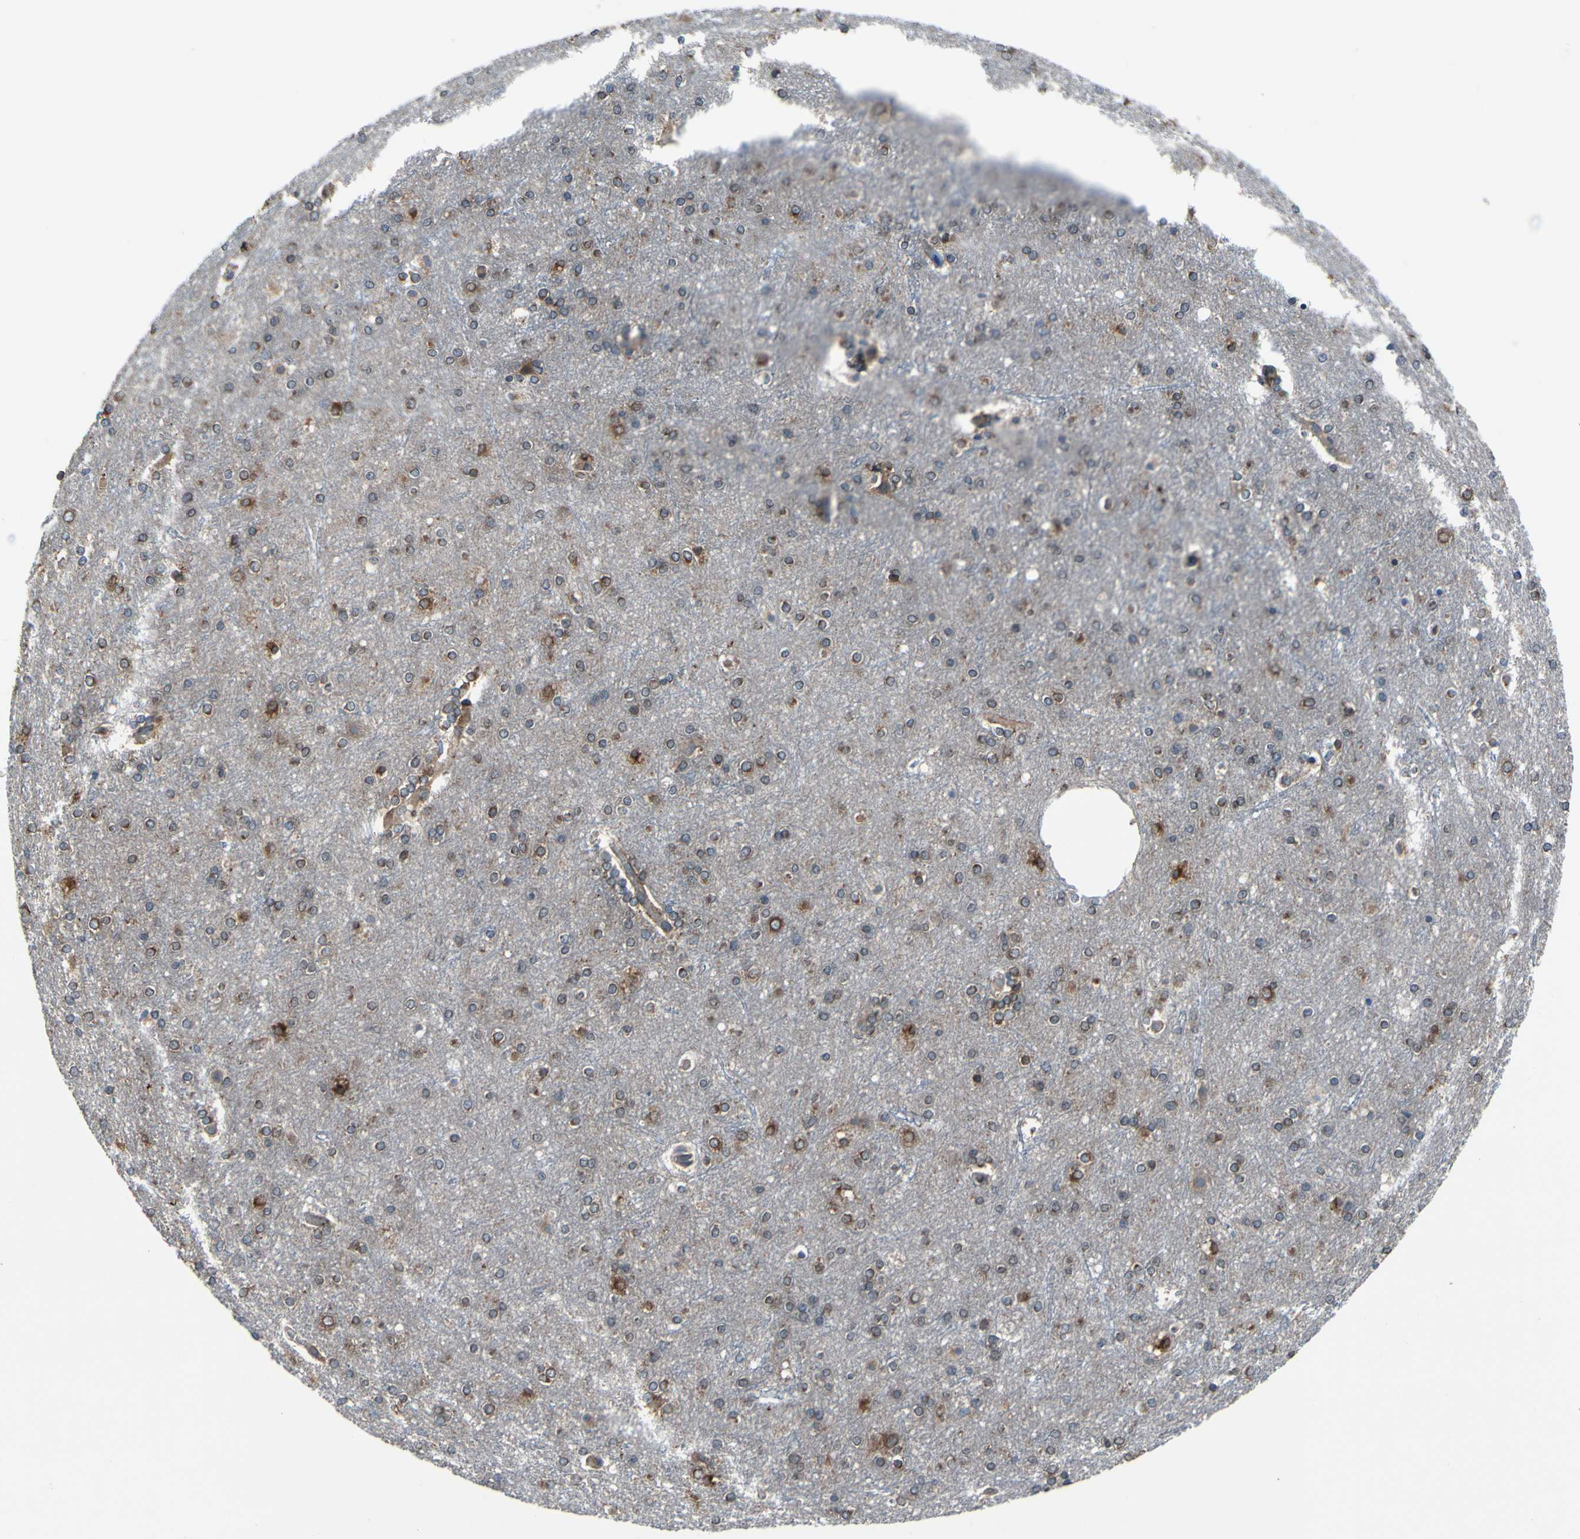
{"staining": {"intensity": "moderate", "quantity": ">75%", "location": "cytoplasmic/membranous"}, "tissue": "cerebral cortex", "cell_type": "Endothelial cells", "image_type": "normal", "snomed": [{"axis": "morphology", "description": "Normal tissue, NOS"}, {"axis": "topography", "description": "Cerebral cortex"}], "caption": "Immunohistochemical staining of normal cerebral cortex reveals >75% levels of moderate cytoplasmic/membranous protein staining in about >75% of endothelial cells. (DAB IHC, brown staining for protein, blue staining for nuclei).", "gene": "CLCC1", "patient": {"sex": "female", "age": 54}}